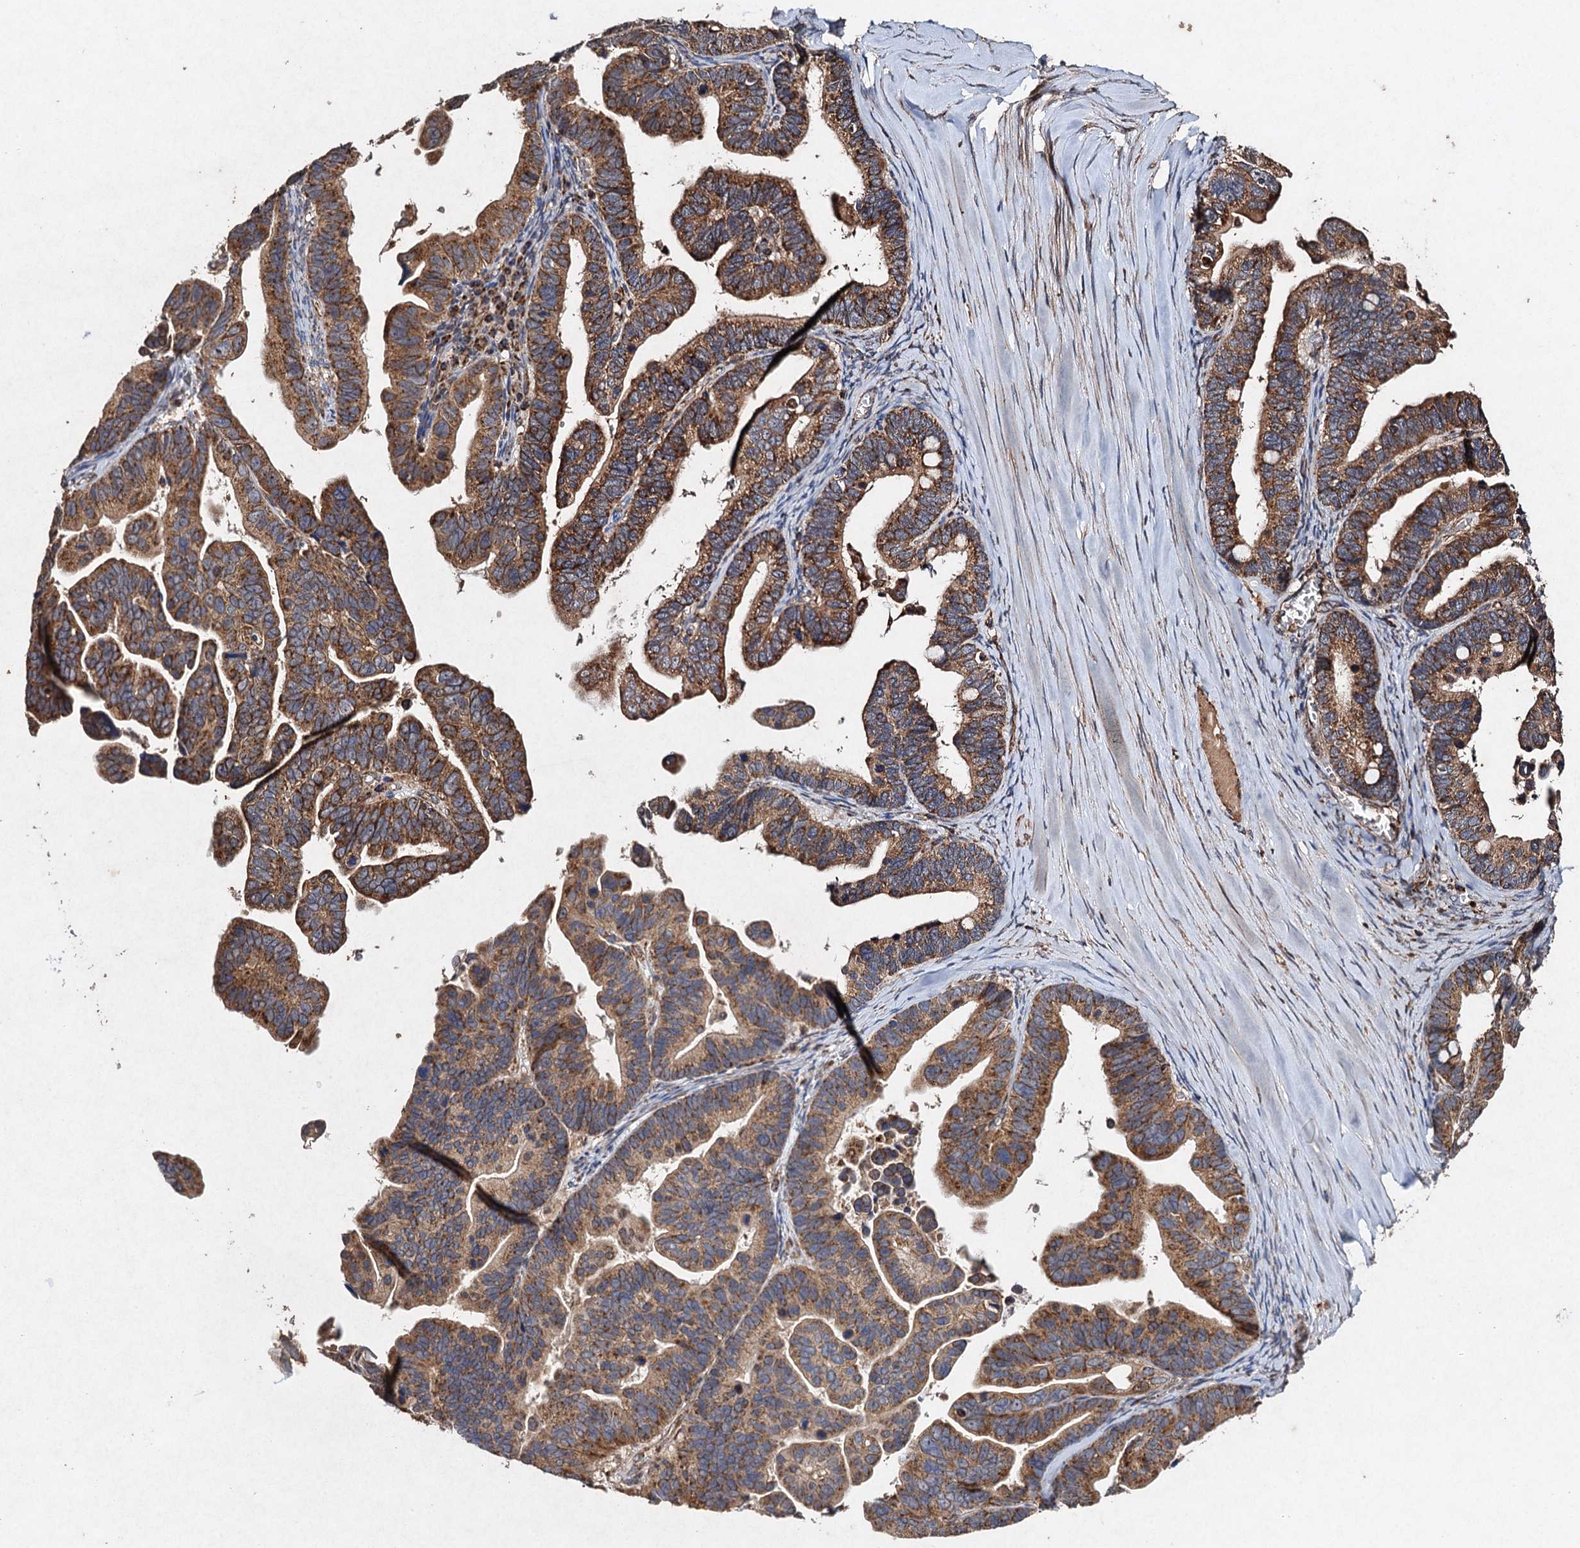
{"staining": {"intensity": "moderate", "quantity": ">75%", "location": "cytoplasmic/membranous"}, "tissue": "ovarian cancer", "cell_type": "Tumor cells", "image_type": "cancer", "snomed": [{"axis": "morphology", "description": "Cystadenocarcinoma, serous, NOS"}, {"axis": "topography", "description": "Ovary"}], "caption": "Immunohistochemical staining of human ovarian cancer (serous cystadenocarcinoma) displays medium levels of moderate cytoplasmic/membranous protein expression in about >75% of tumor cells.", "gene": "NDUFA13", "patient": {"sex": "female", "age": 56}}